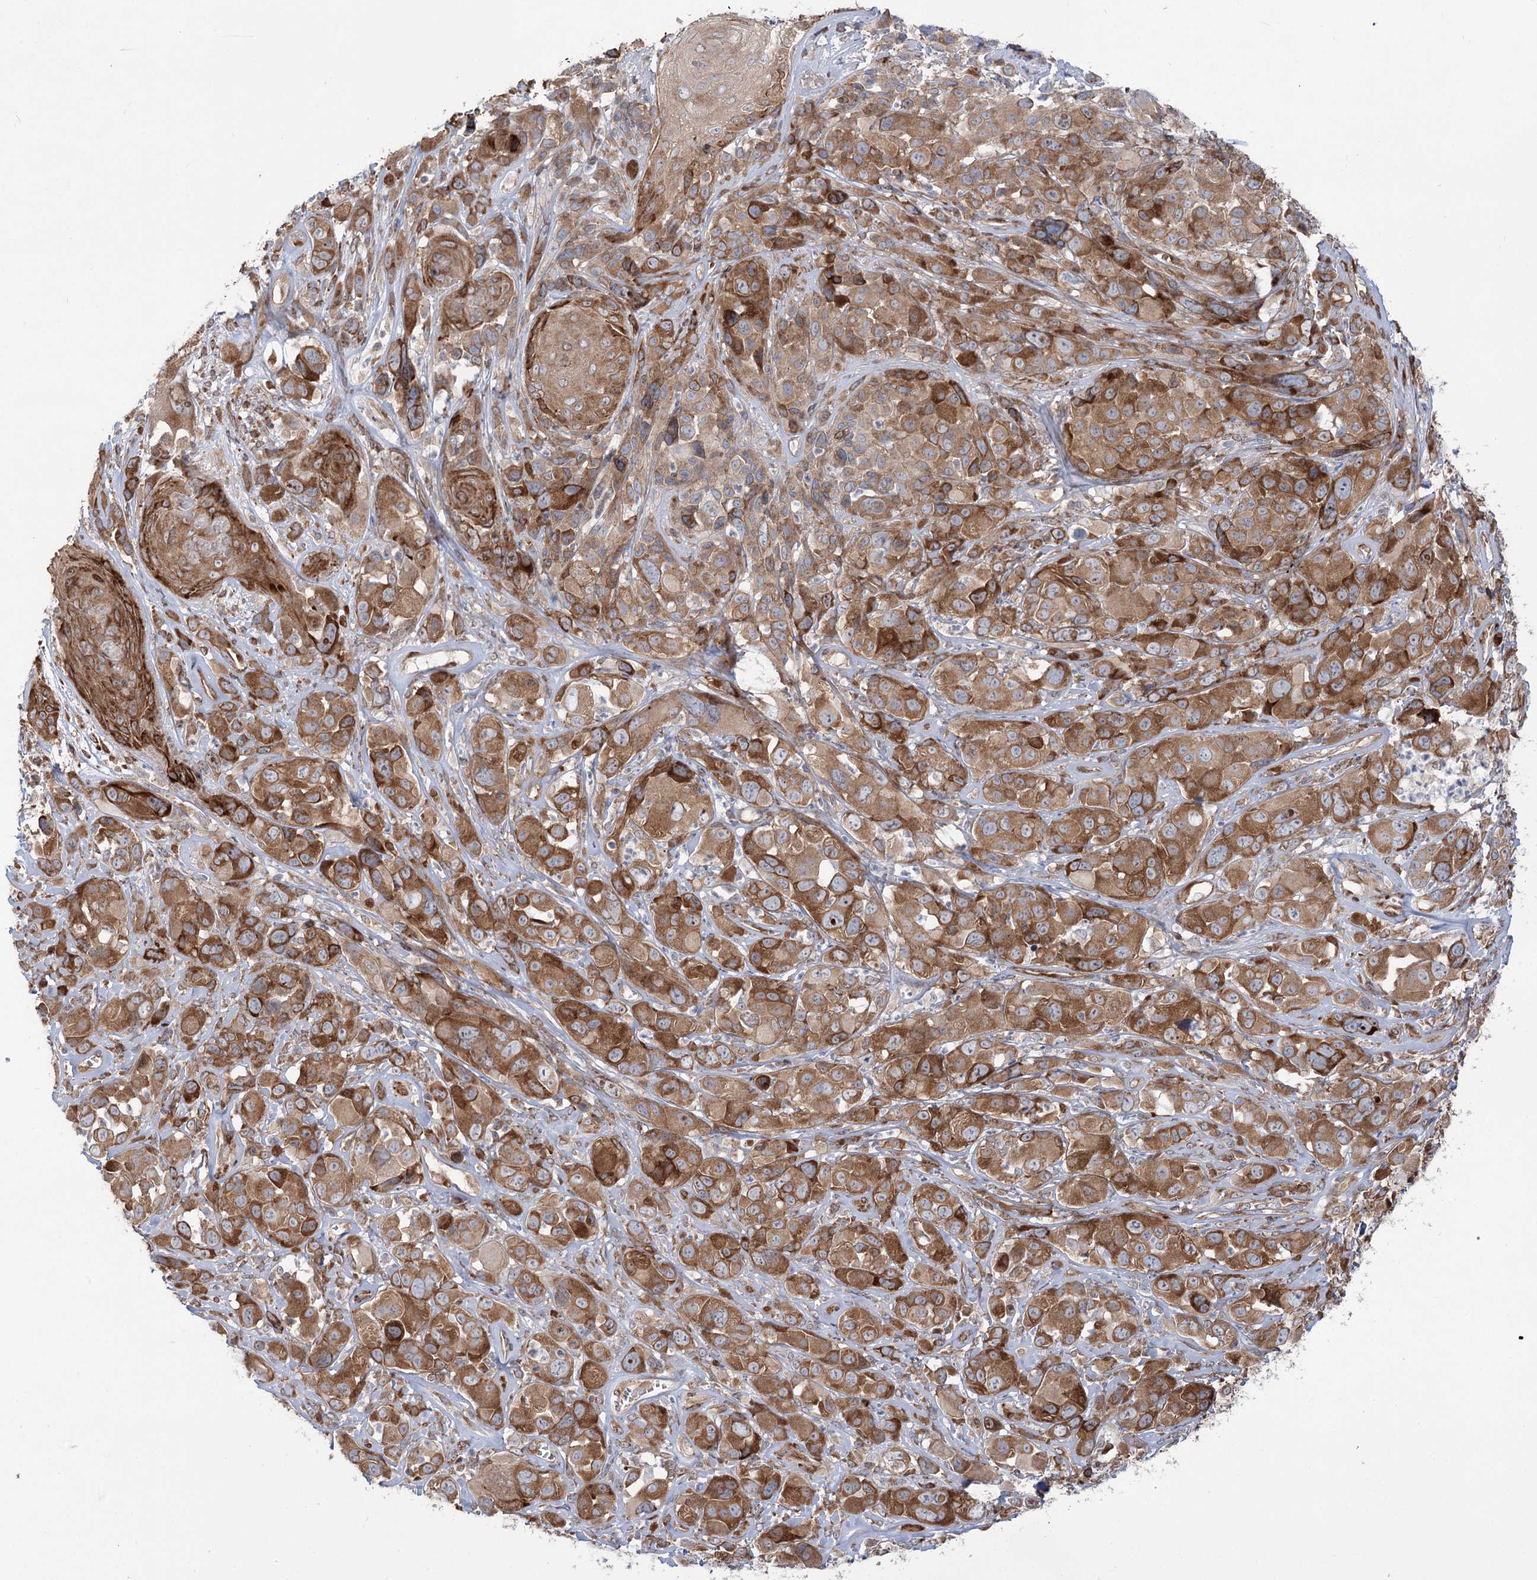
{"staining": {"intensity": "moderate", "quantity": ">75%", "location": "cytoplasmic/membranous"}, "tissue": "melanoma", "cell_type": "Tumor cells", "image_type": "cancer", "snomed": [{"axis": "morphology", "description": "Malignant melanoma, NOS"}, {"axis": "topography", "description": "Skin of trunk"}], "caption": "Protein staining demonstrates moderate cytoplasmic/membranous expression in approximately >75% of tumor cells in melanoma.", "gene": "VWA2", "patient": {"sex": "male", "age": 71}}